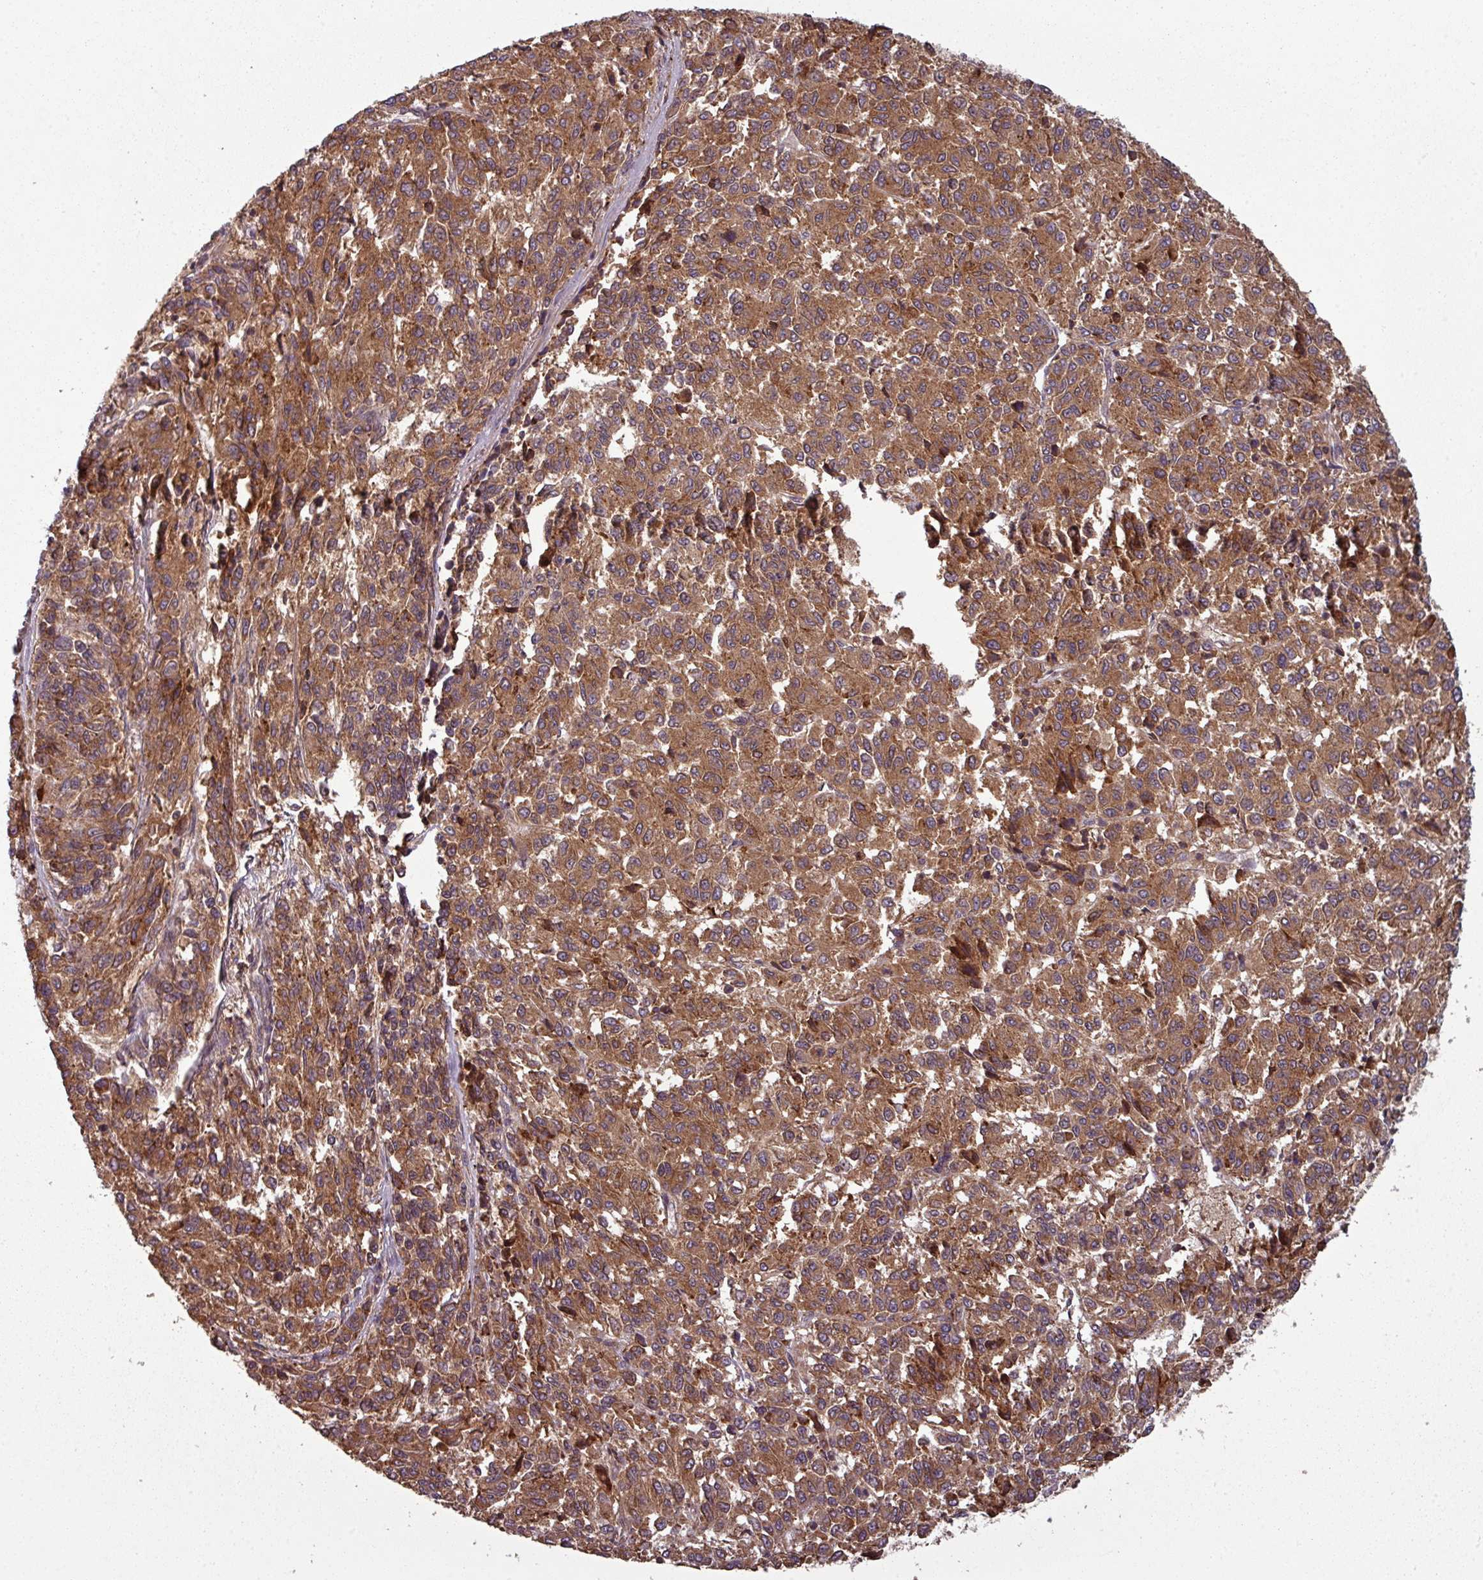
{"staining": {"intensity": "strong", "quantity": ">75%", "location": "cytoplasmic/membranous"}, "tissue": "melanoma", "cell_type": "Tumor cells", "image_type": "cancer", "snomed": [{"axis": "morphology", "description": "Malignant melanoma, Metastatic site"}, {"axis": "topography", "description": "Lung"}], "caption": "Protein staining displays strong cytoplasmic/membranous staining in approximately >75% of tumor cells in melanoma.", "gene": "GSKIP", "patient": {"sex": "male", "age": 64}}